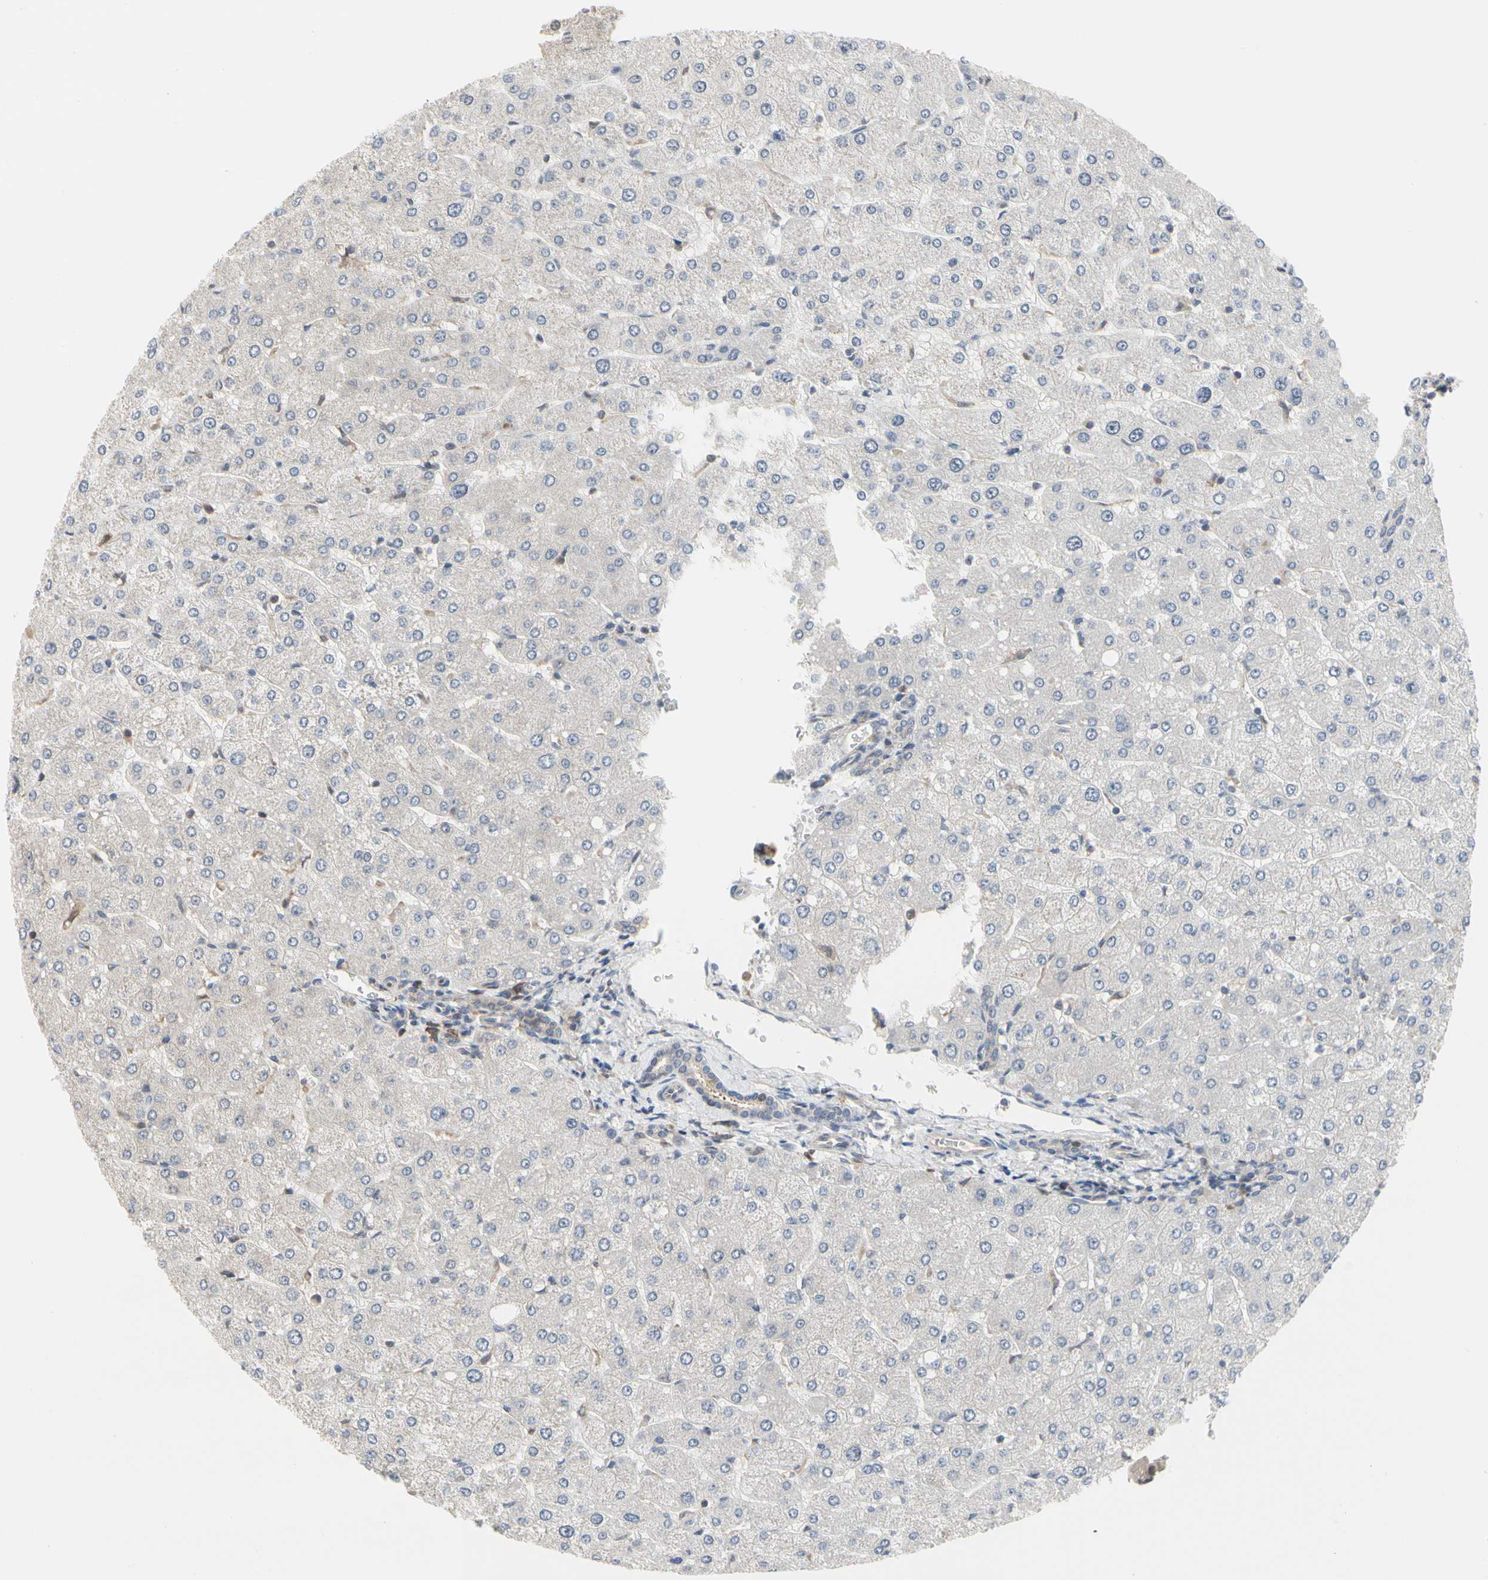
{"staining": {"intensity": "weak", "quantity": ">75%", "location": "cytoplasmic/membranous"}, "tissue": "liver", "cell_type": "Cholangiocytes", "image_type": "normal", "snomed": [{"axis": "morphology", "description": "Normal tissue, NOS"}, {"axis": "topography", "description": "Liver"}], "caption": "The micrograph demonstrates immunohistochemical staining of benign liver. There is weak cytoplasmic/membranous positivity is identified in approximately >75% of cholangiocytes.", "gene": "CDK5", "patient": {"sex": "male", "age": 55}}